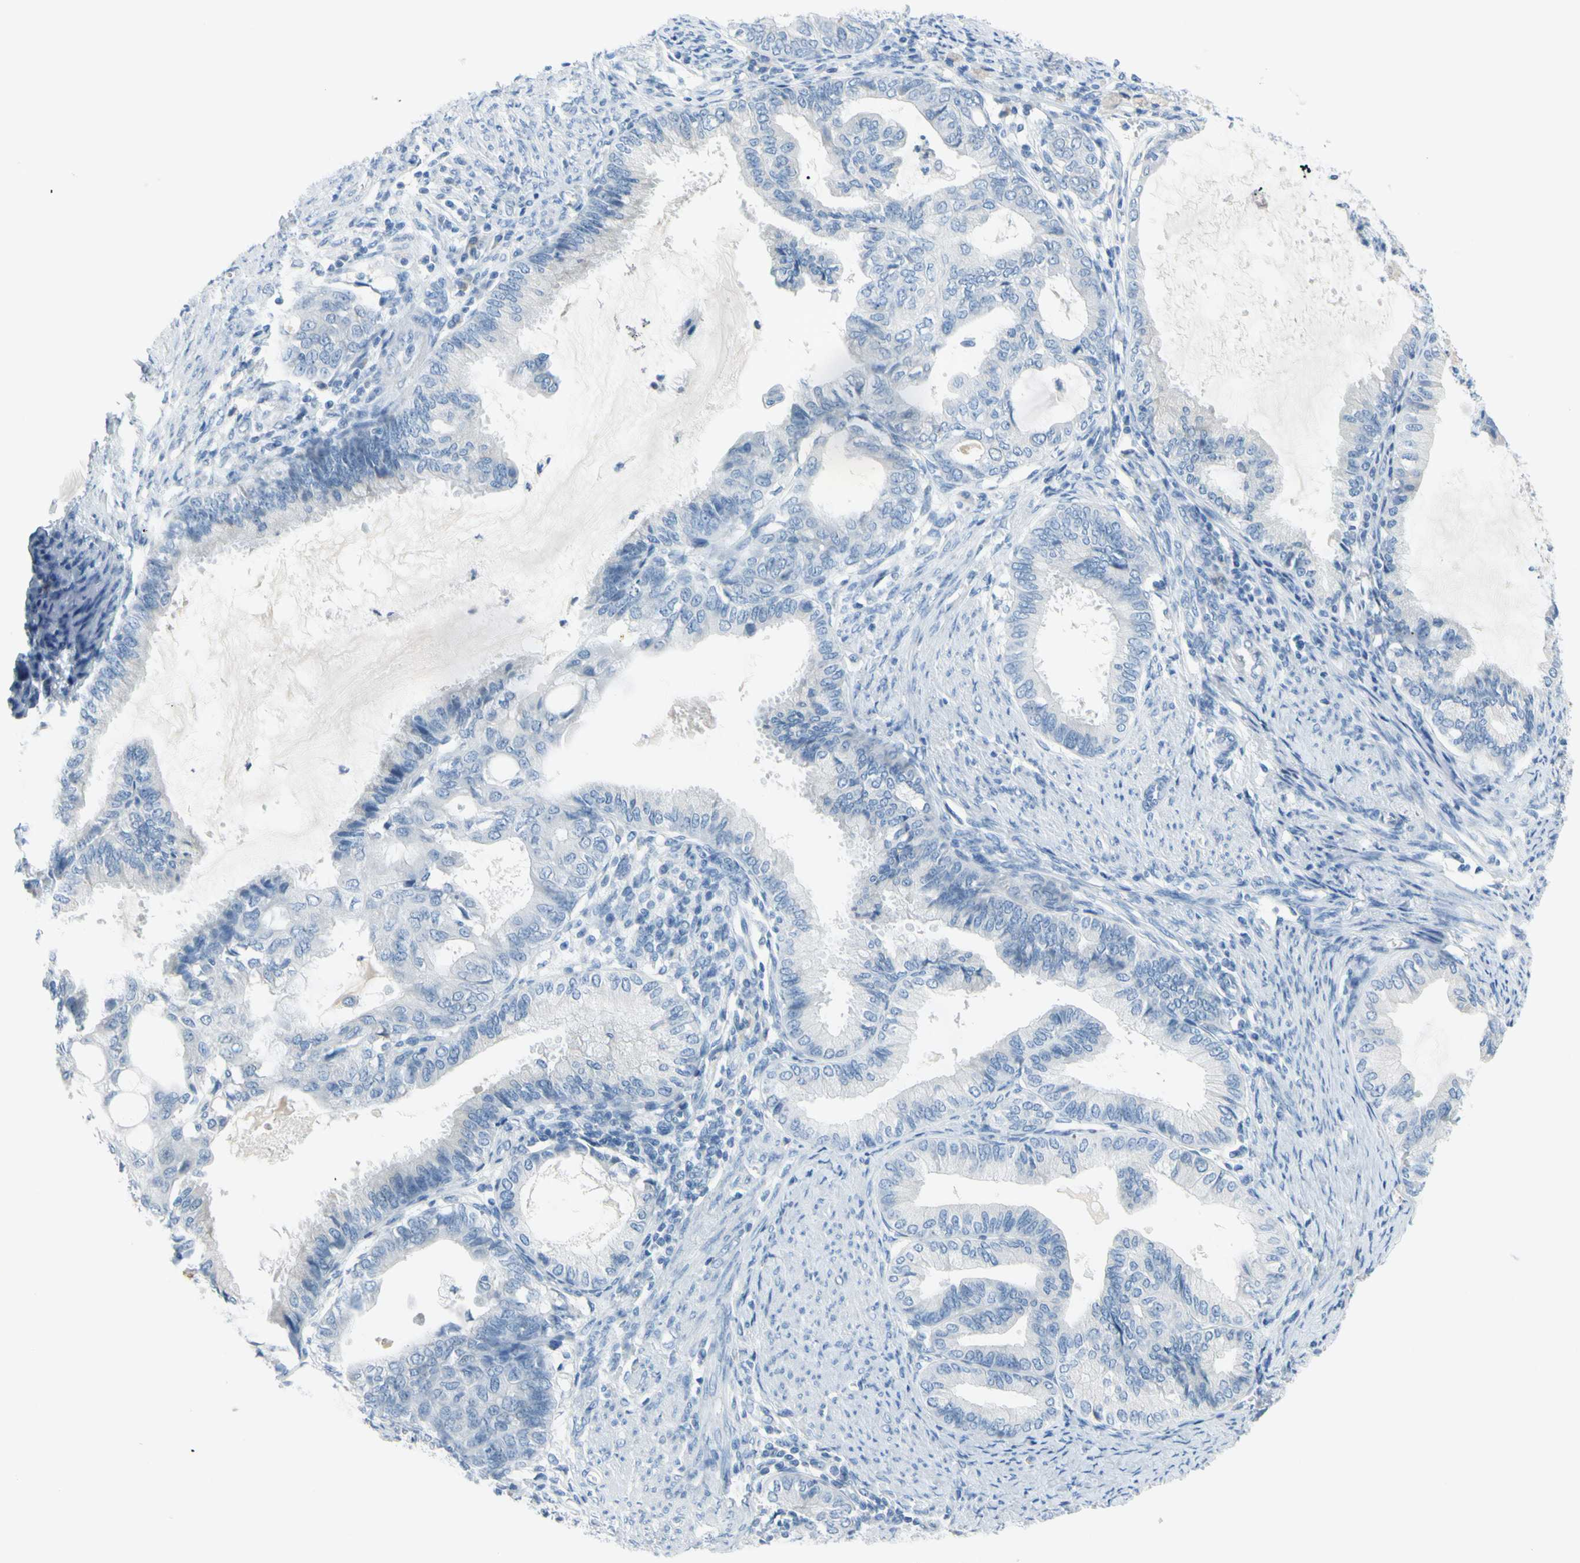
{"staining": {"intensity": "negative", "quantity": "none", "location": "none"}, "tissue": "endometrial cancer", "cell_type": "Tumor cells", "image_type": "cancer", "snomed": [{"axis": "morphology", "description": "Adenocarcinoma, NOS"}, {"axis": "topography", "description": "Endometrium"}], "caption": "Protein analysis of endometrial cancer exhibits no significant expression in tumor cells. (Brightfield microscopy of DAB IHC at high magnification).", "gene": "DCT", "patient": {"sex": "female", "age": 86}}